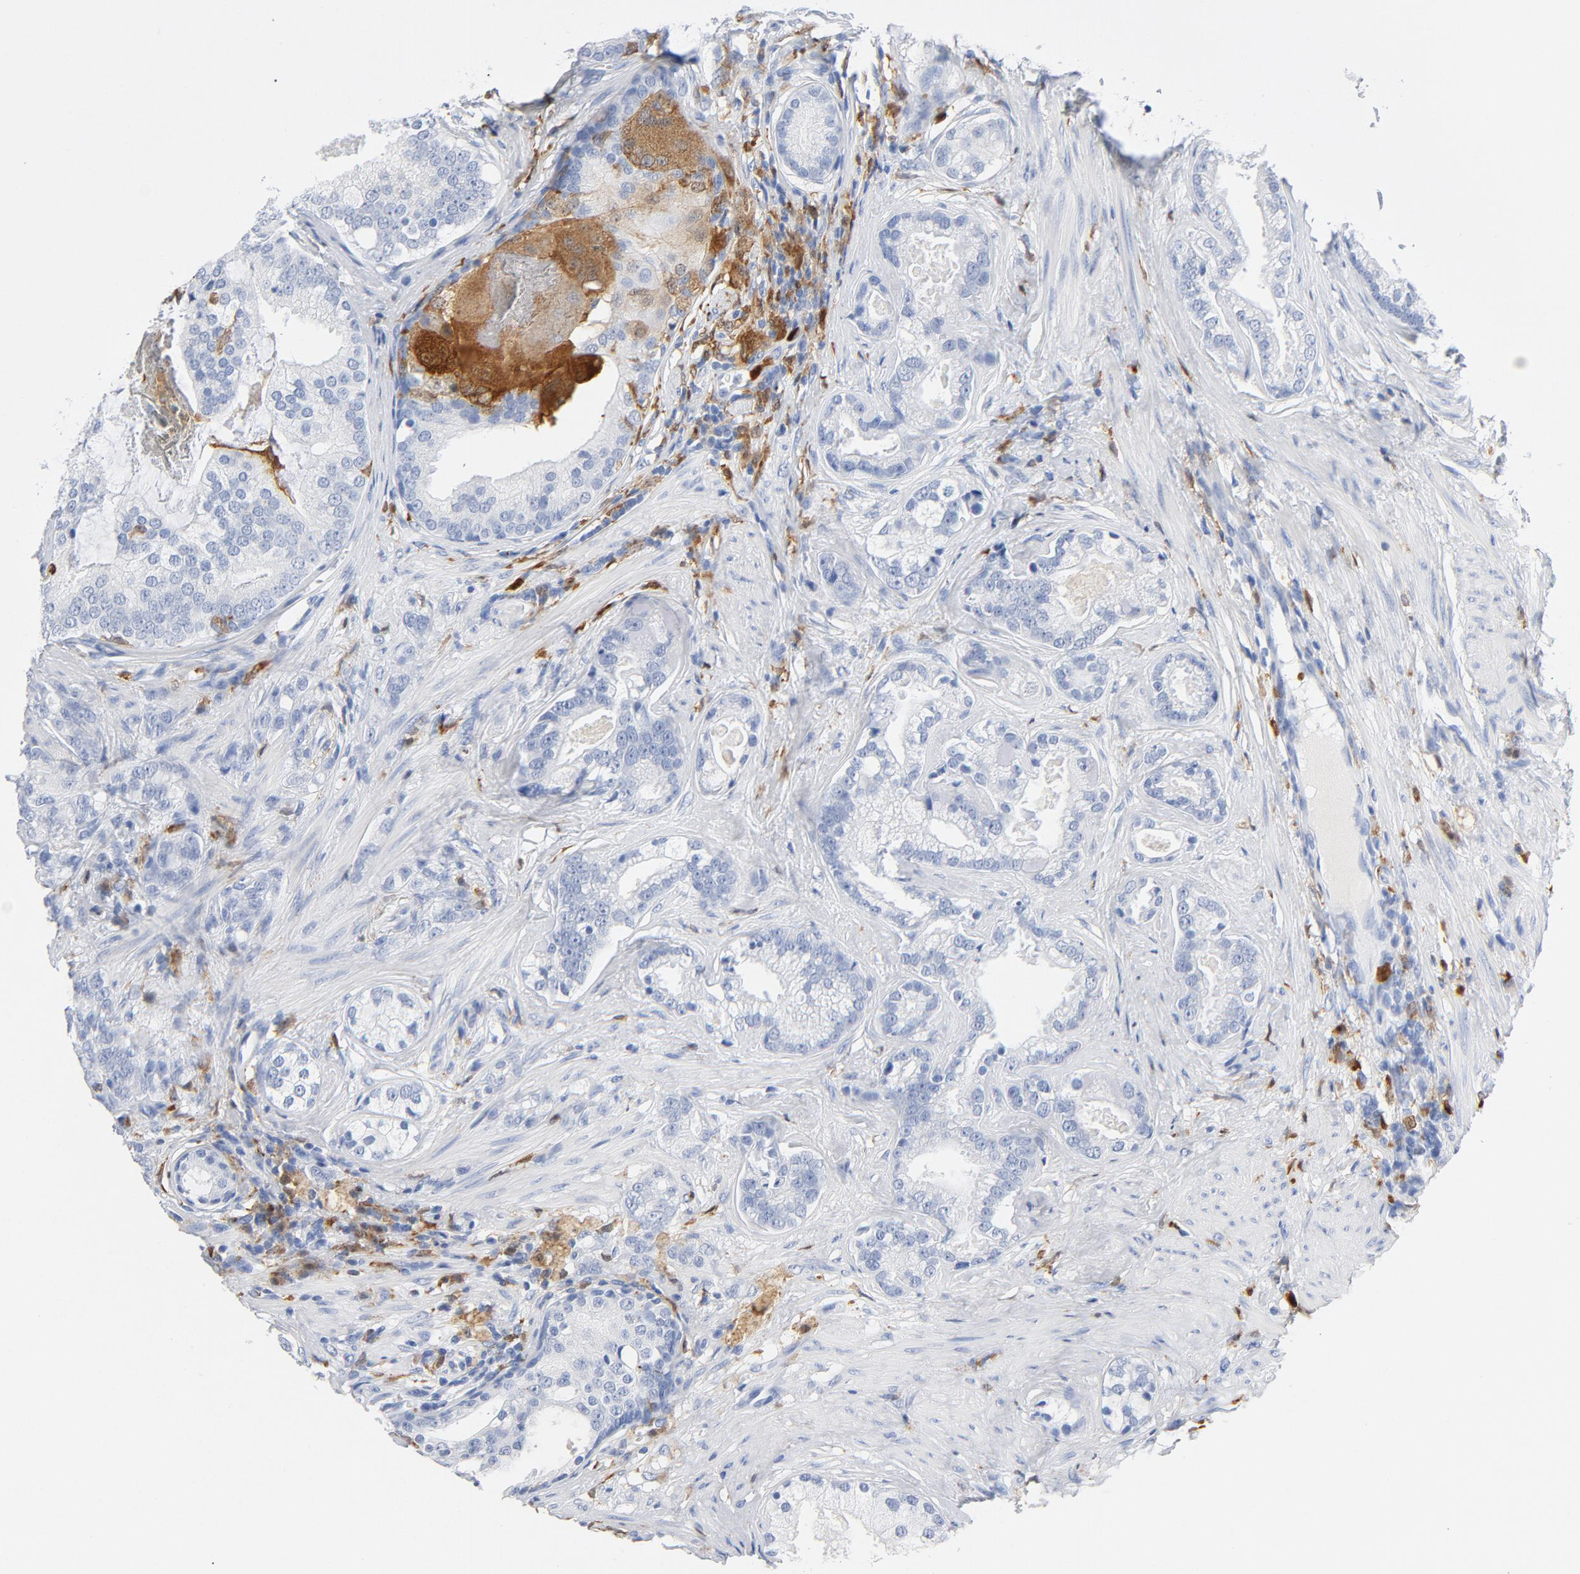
{"staining": {"intensity": "negative", "quantity": "none", "location": "none"}, "tissue": "prostate cancer", "cell_type": "Tumor cells", "image_type": "cancer", "snomed": [{"axis": "morphology", "description": "Adenocarcinoma, Low grade"}, {"axis": "topography", "description": "Prostate"}], "caption": "Human prostate cancer (low-grade adenocarcinoma) stained for a protein using IHC demonstrates no staining in tumor cells.", "gene": "NCF1", "patient": {"sex": "male", "age": 58}}